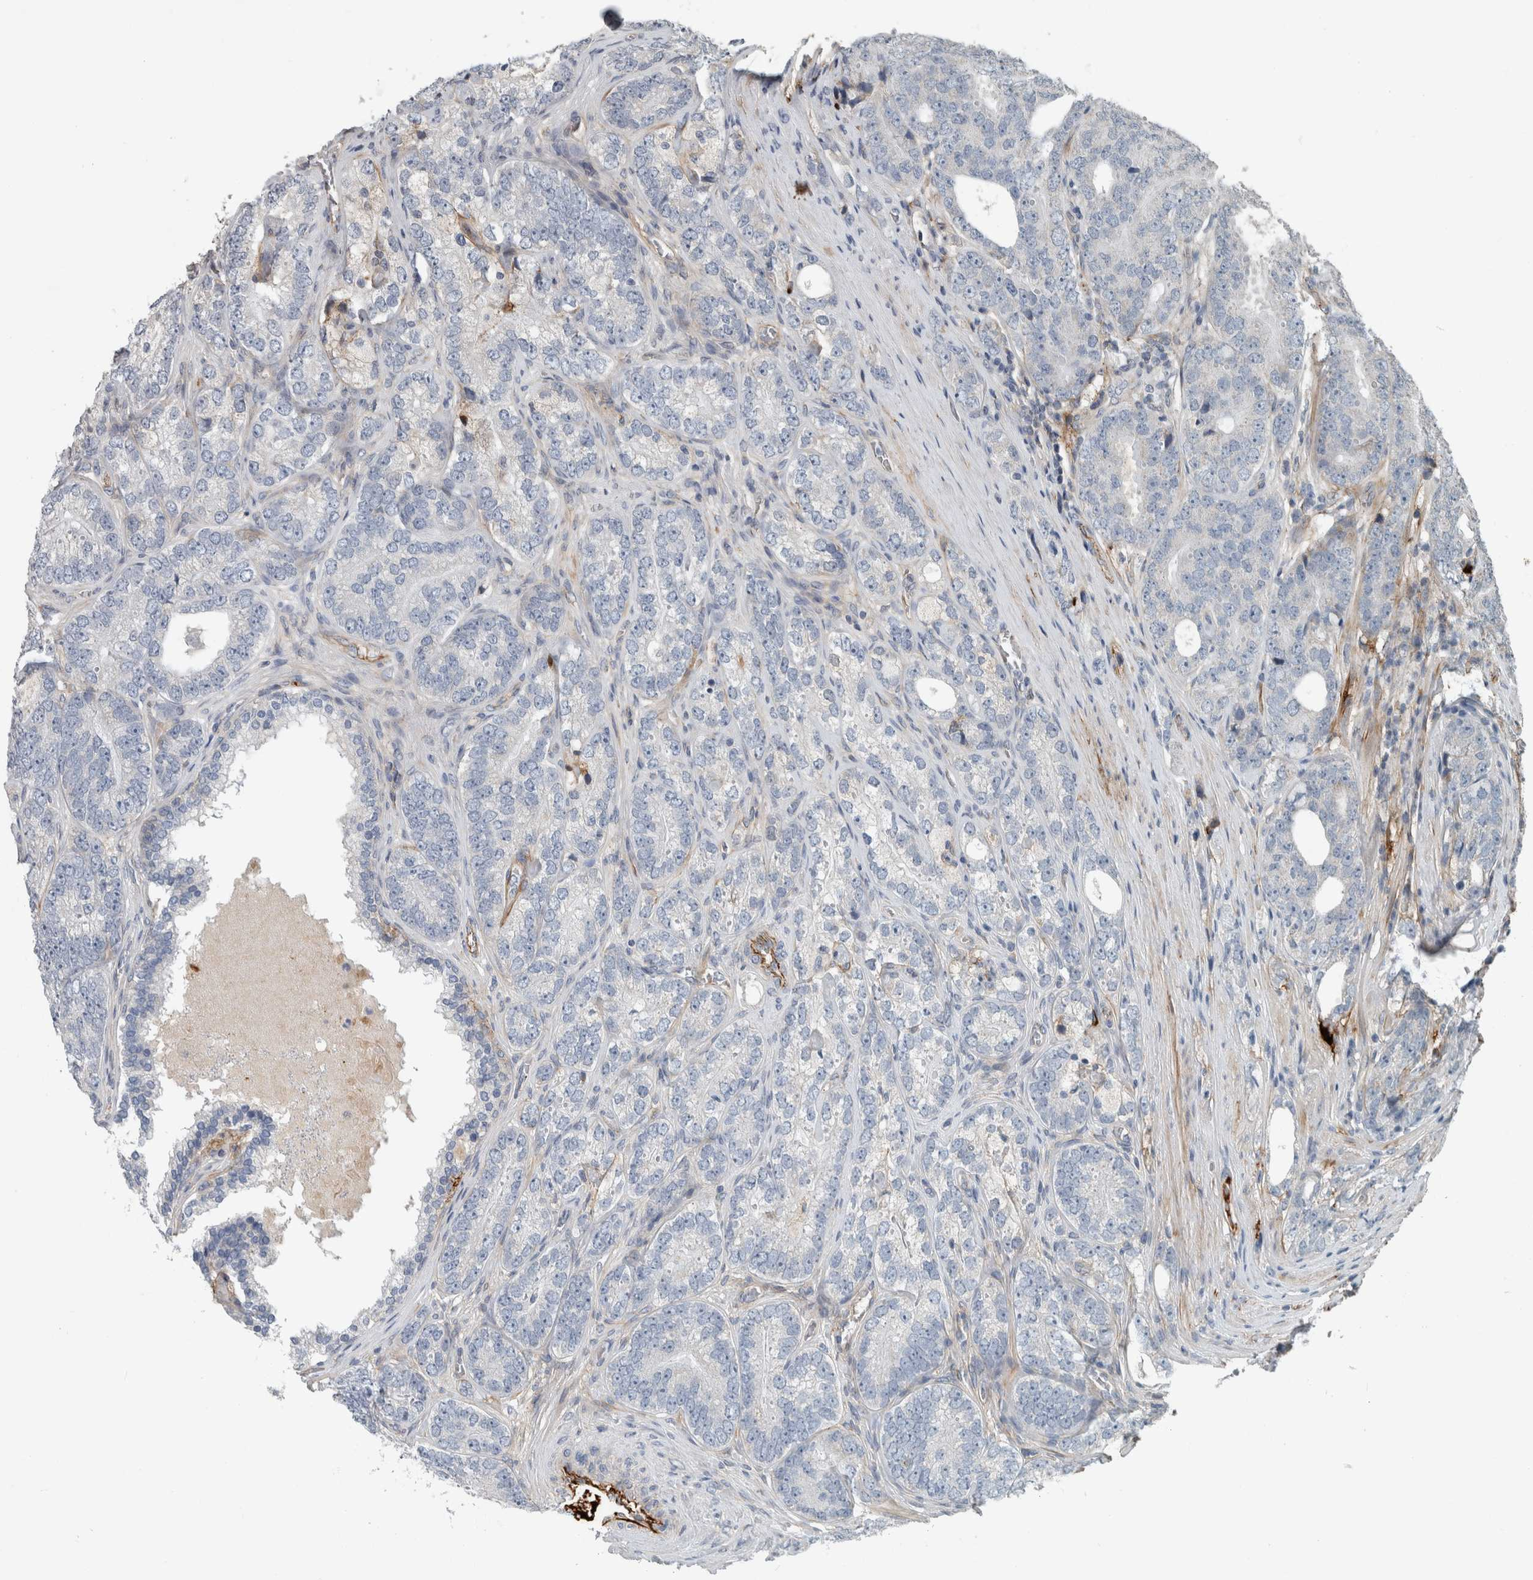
{"staining": {"intensity": "negative", "quantity": "none", "location": "none"}, "tissue": "prostate cancer", "cell_type": "Tumor cells", "image_type": "cancer", "snomed": [{"axis": "morphology", "description": "Adenocarcinoma, High grade"}, {"axis": "topography", "description": "Prostate"}], "caption": "Human prostate cancer stained for a protein using immunohistochemistry (IHC) exhibits no expression in tumor cells.", "gene": "FN1", "patient": {"sex": "male", "age": 56}}